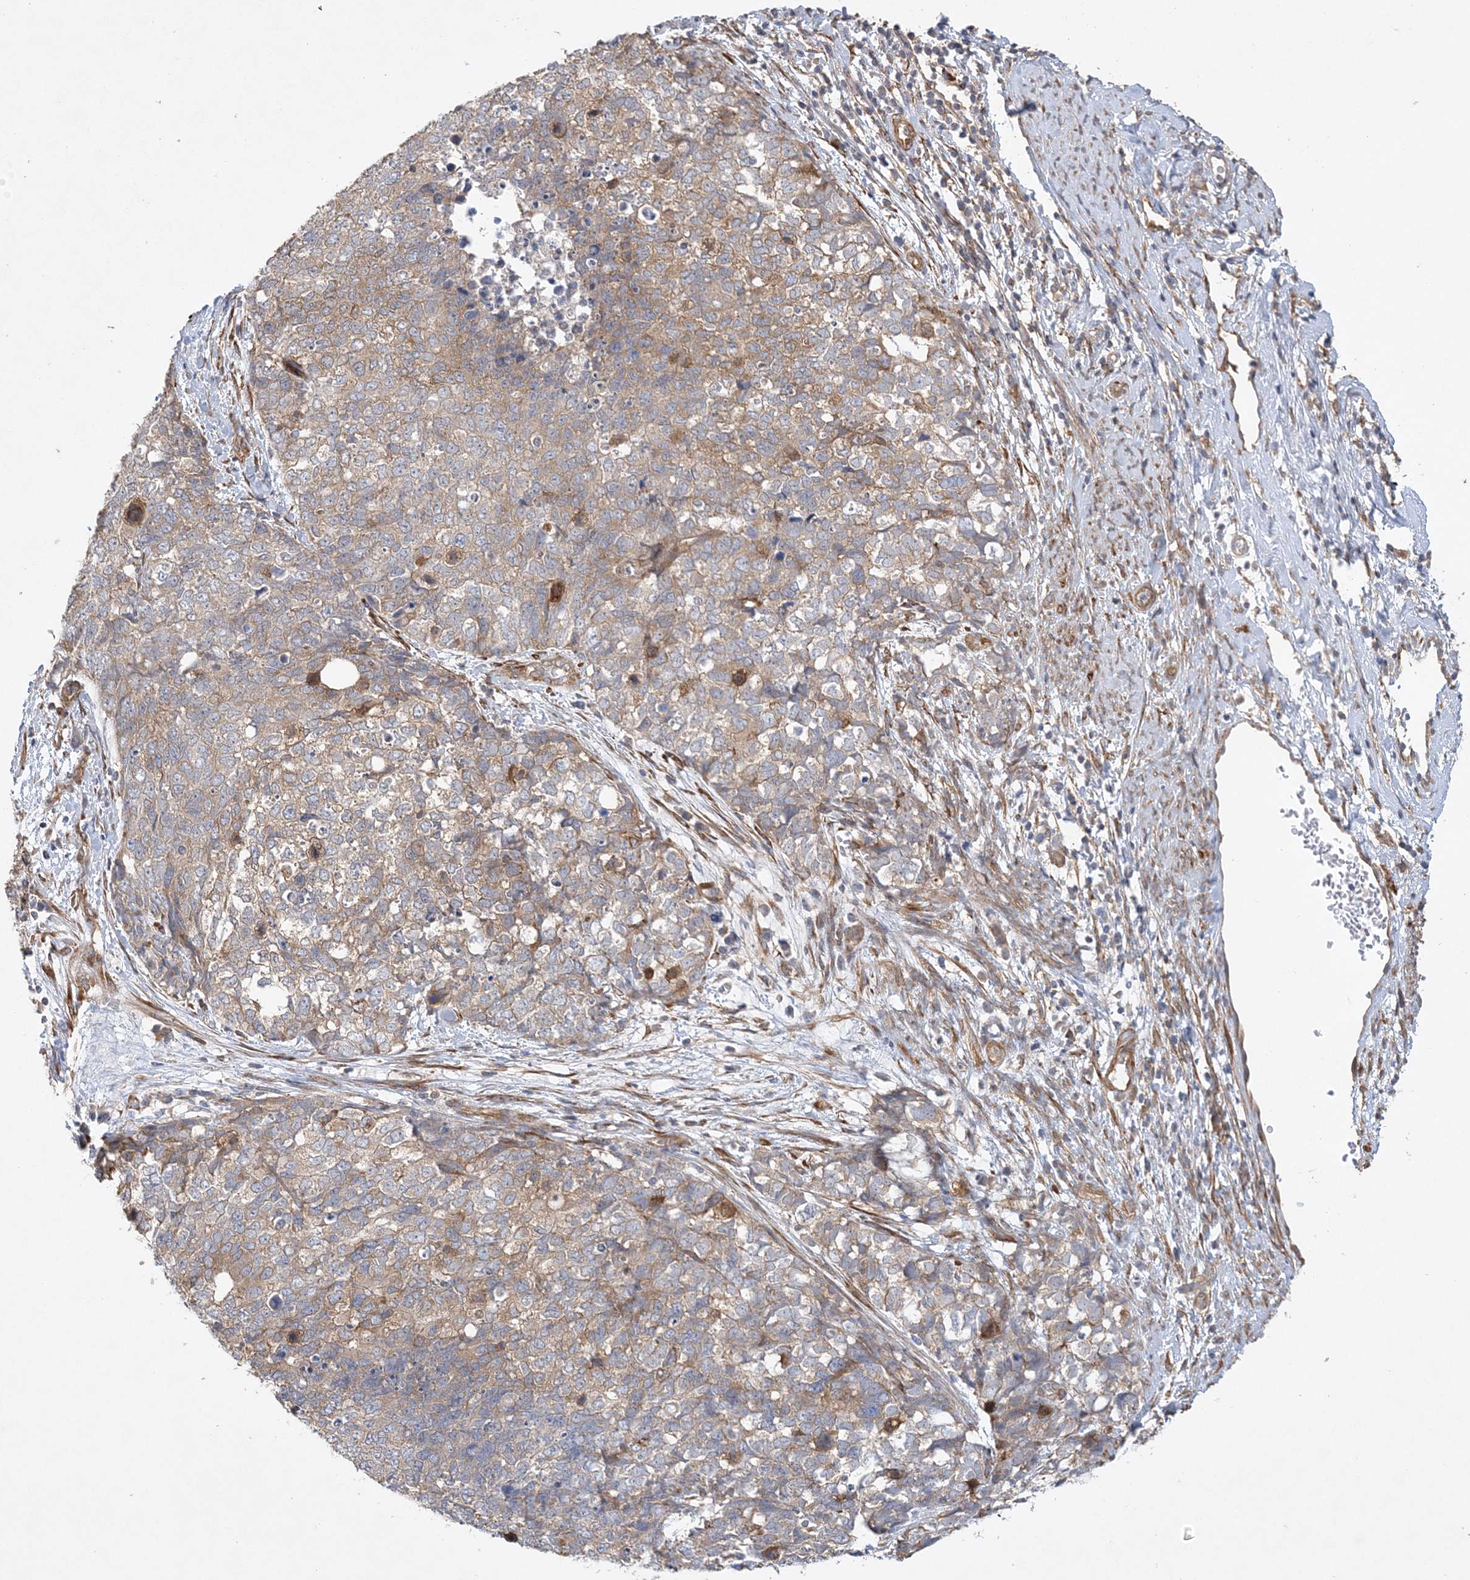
{"staining": {"intensity": "weak", "quantity": ">75%", "location": "cytoplasmic/membranous"}, "tissue": "cervical cancer", "cell_type": "Tumor cells", "image_type": "cancer", "snomed": [{"axis": "morphology", "description": "Squamous cell carcinoma, NOS"}, {"axis": "topography", "description": "Cervix"}], "caption": "Immunohistochemistry of human cervical cancer reveals low levels of weak cytoplasmic/membranous expression in about >75% of tumor cells. The staining is performed using DAB brown chromogen to label protein expression. The nuclei are counter-stained blue using hematoxylin.", "gene": "MAP4K5", "patient": {"sex": "female", "age": 63}}